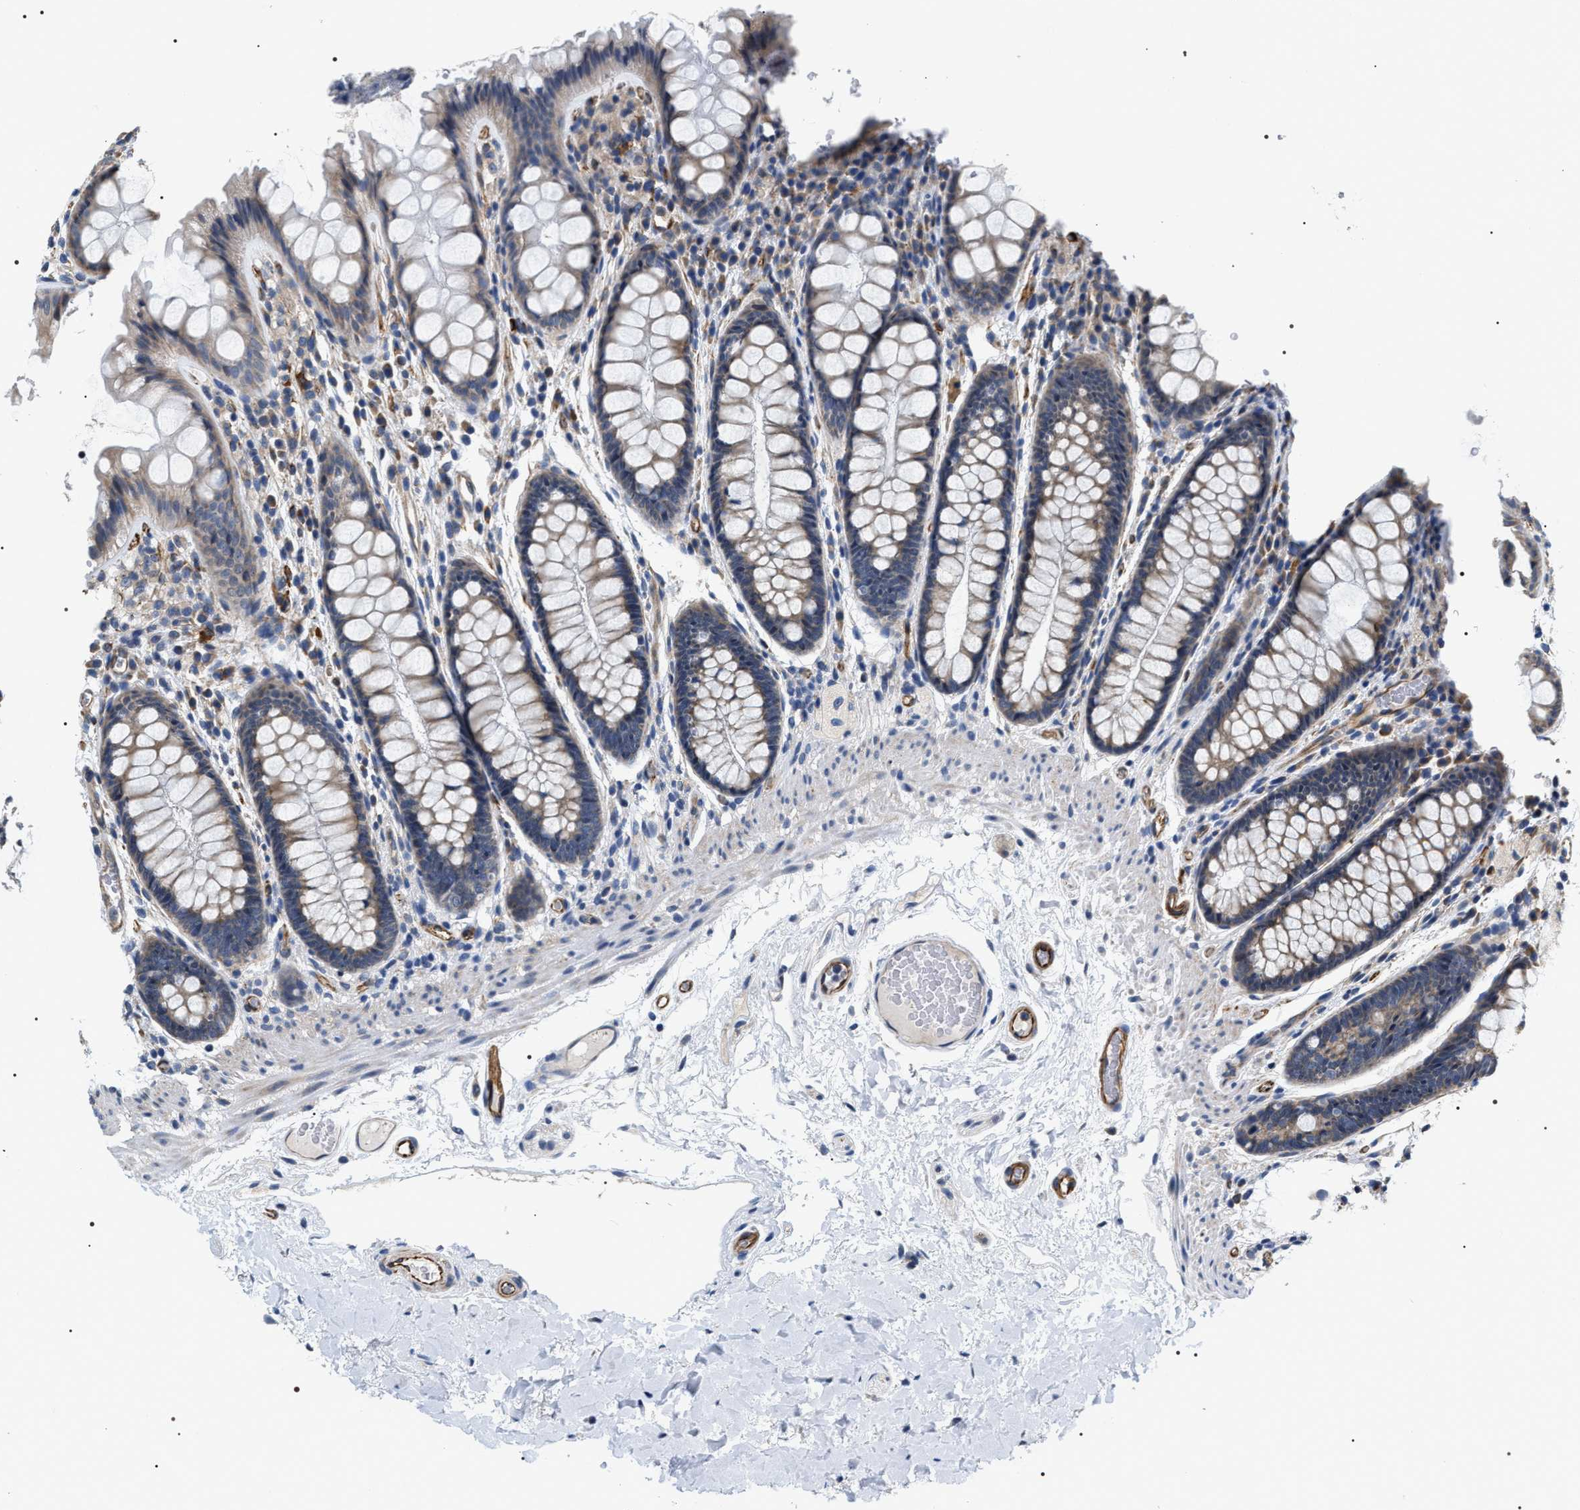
{"staining": {"intensity": "moderate", "quantity": "25%-75%", "location": "cytoplasmic/membranous"}, "tissue": "colon", "cell_type": "Endothelial cells", "image_type": "normal", "snomed": [{"axis": "morphology", "description": "Normal tissue, NOS"}, {"axis": "topography", "description": "Colon"}], "caption": "Immunohistochemical staining of normal human colon exhibits 25%-75% levels of moderate cytoplasmic/membranous protein staining in about 25%-75% of endothelial cells.", "gene": "PKD1L1", "patient": {"sex": "female", "age": 56}}